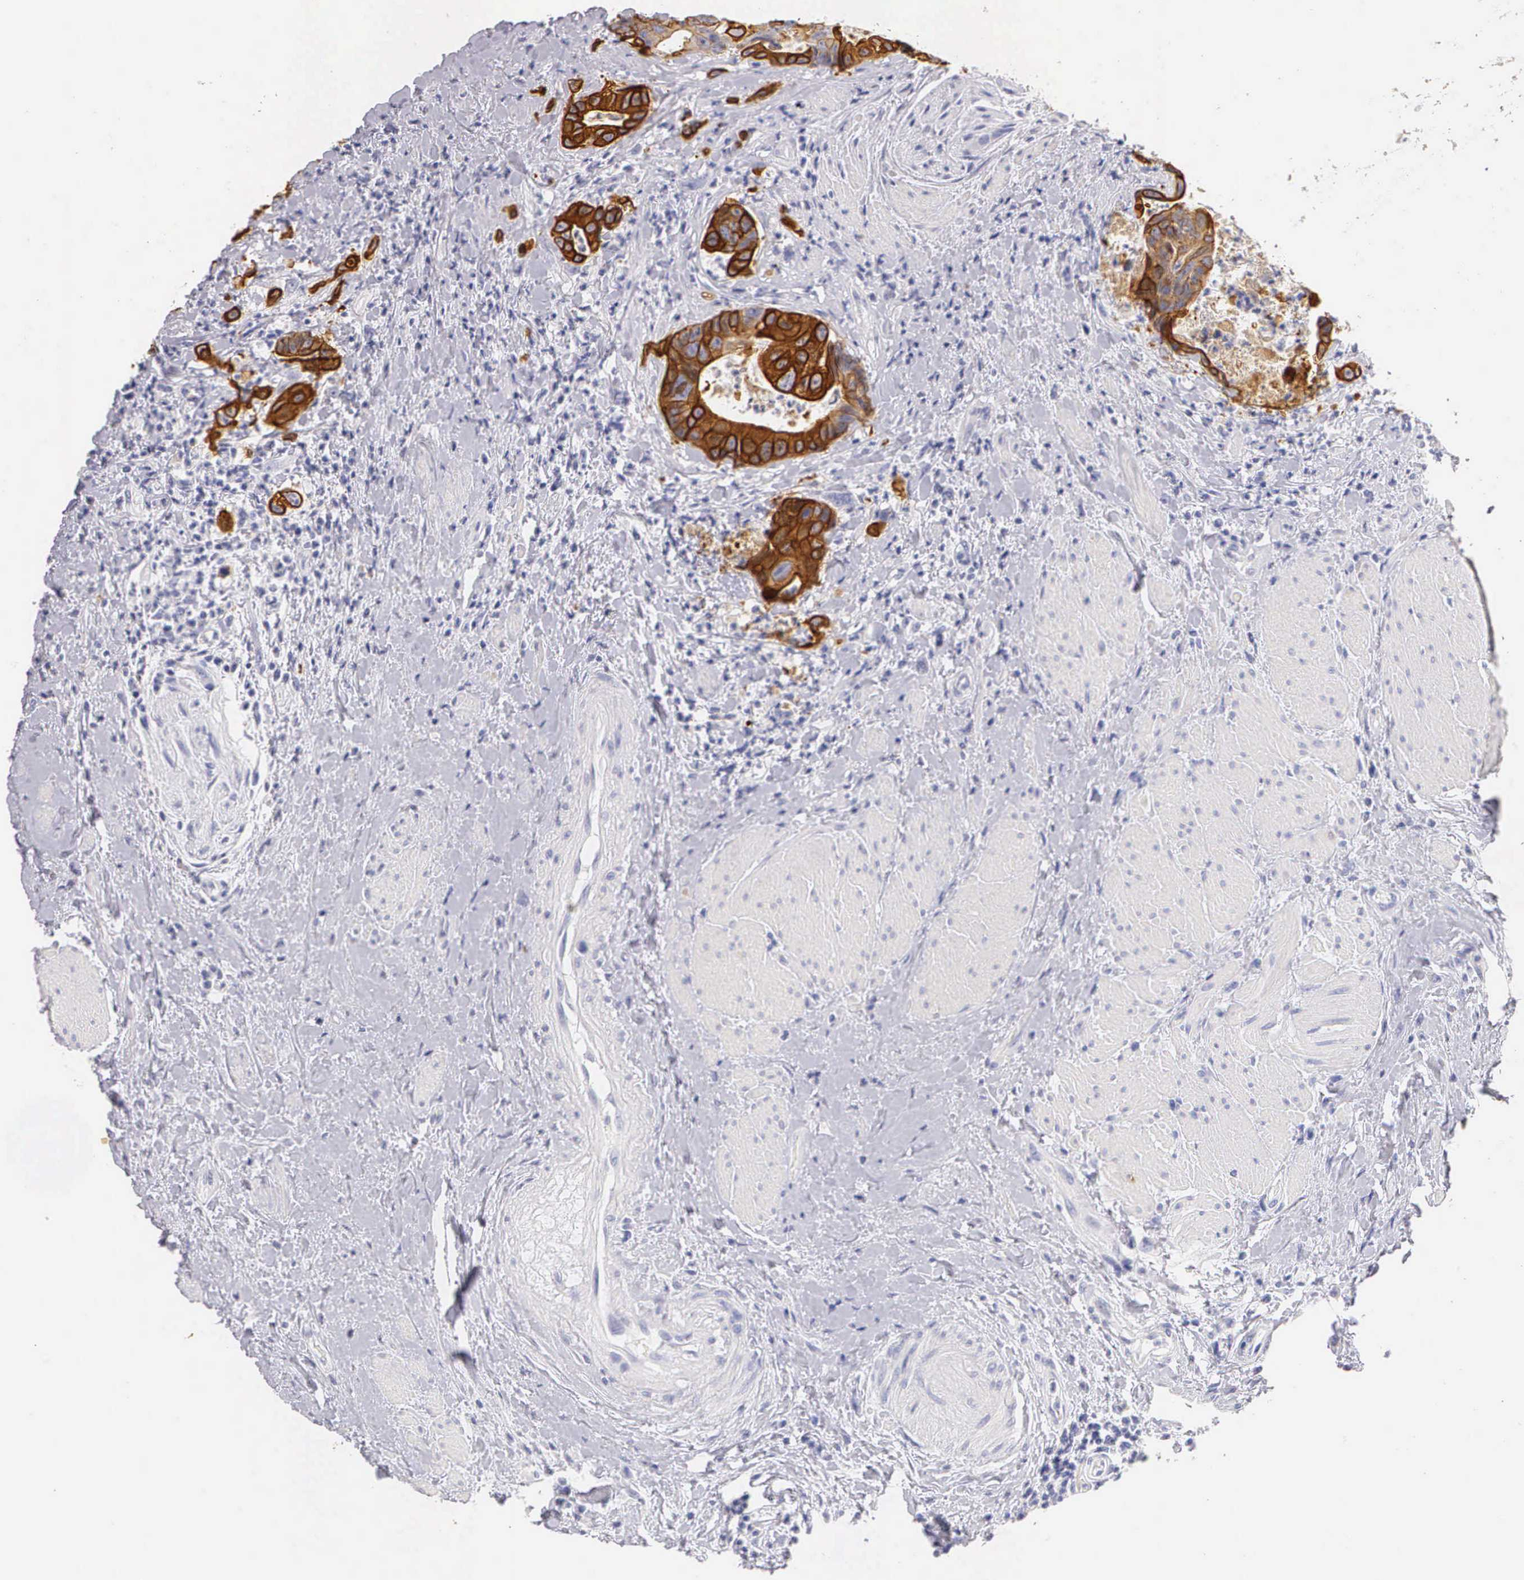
{"staining": {"intensity": "strong", "quantity": ">75%", "location": "cytoplasmic/membranous"}, "tissue": "colorectal cancer", "cell_type": "Tumor cells", "image_type": "cancer", "snomed": [{"axis": "morphology", "description": "Adenocarcinoma, NOS"}, {"axis": "topography", "description": "Rectum"}], "caption": "Colorectal cancer tissue exhibits strong cytoplasmic/membranous staining in about >75% of tumor cells", "gene": "KRT17", "patient": {"sex": "female", "age": 65}}